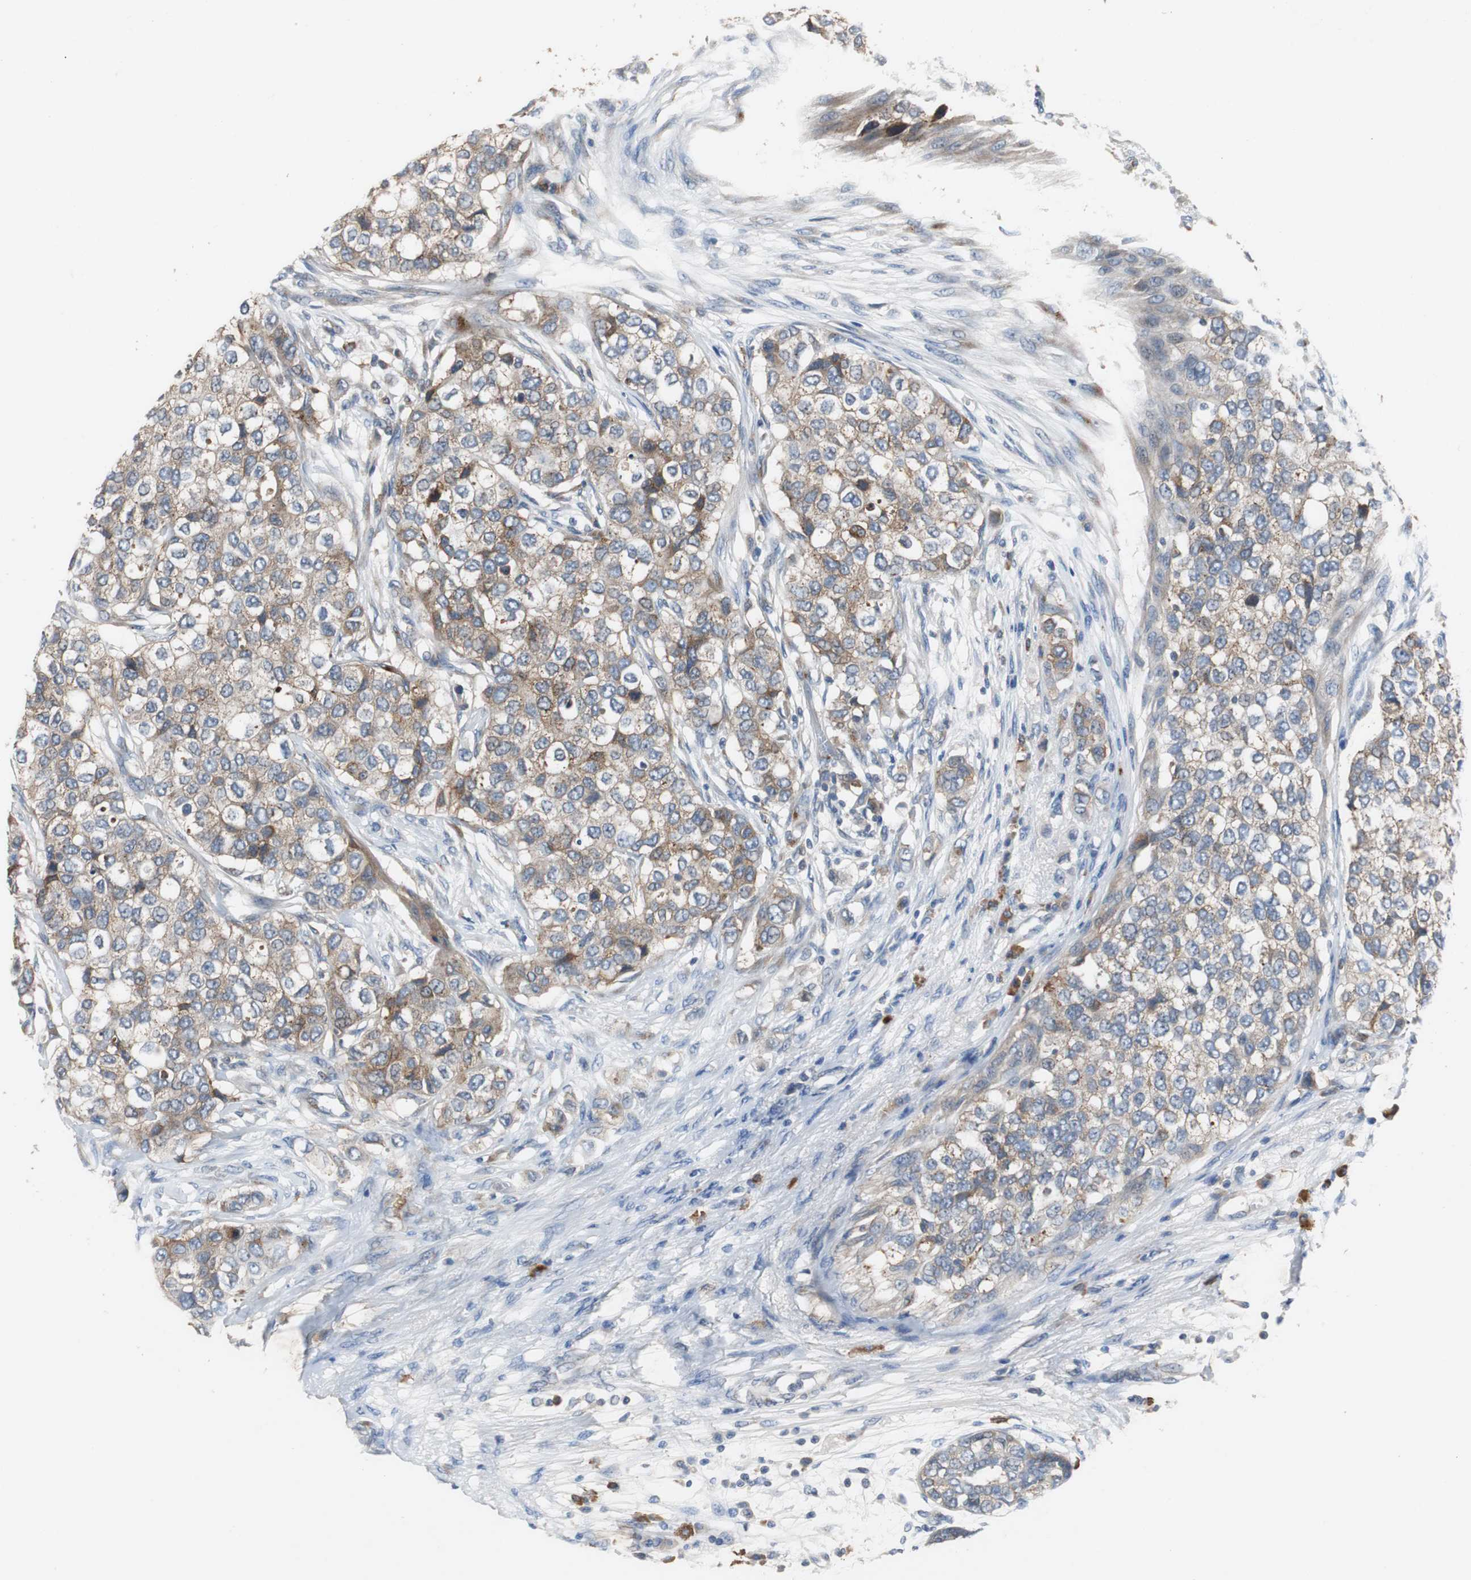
{"staining": {"intensity": "weak", "quantity": "25%-75%", "location": "cytoplasmic/membranous"}, "tissue": "breast cancer", "cell_type": "Tumor cells", "image_type": "cancer", "snomed": [{"axis": "morphology", "description": "Normal tissue, NOS"}, {"axis": "morphology", "description": "Duct carcinoma"}, {"axis": "topography", "description": "Breast"}], "caption": "Immunohistochemical staining of human breast infiltrating ductal carcinoma shows weak cytoplasmic/membranous protein staining in about 25%-75% of tumor cells.", "gene": "SORT1", "patient": {"sex": "female", "age": 49}}